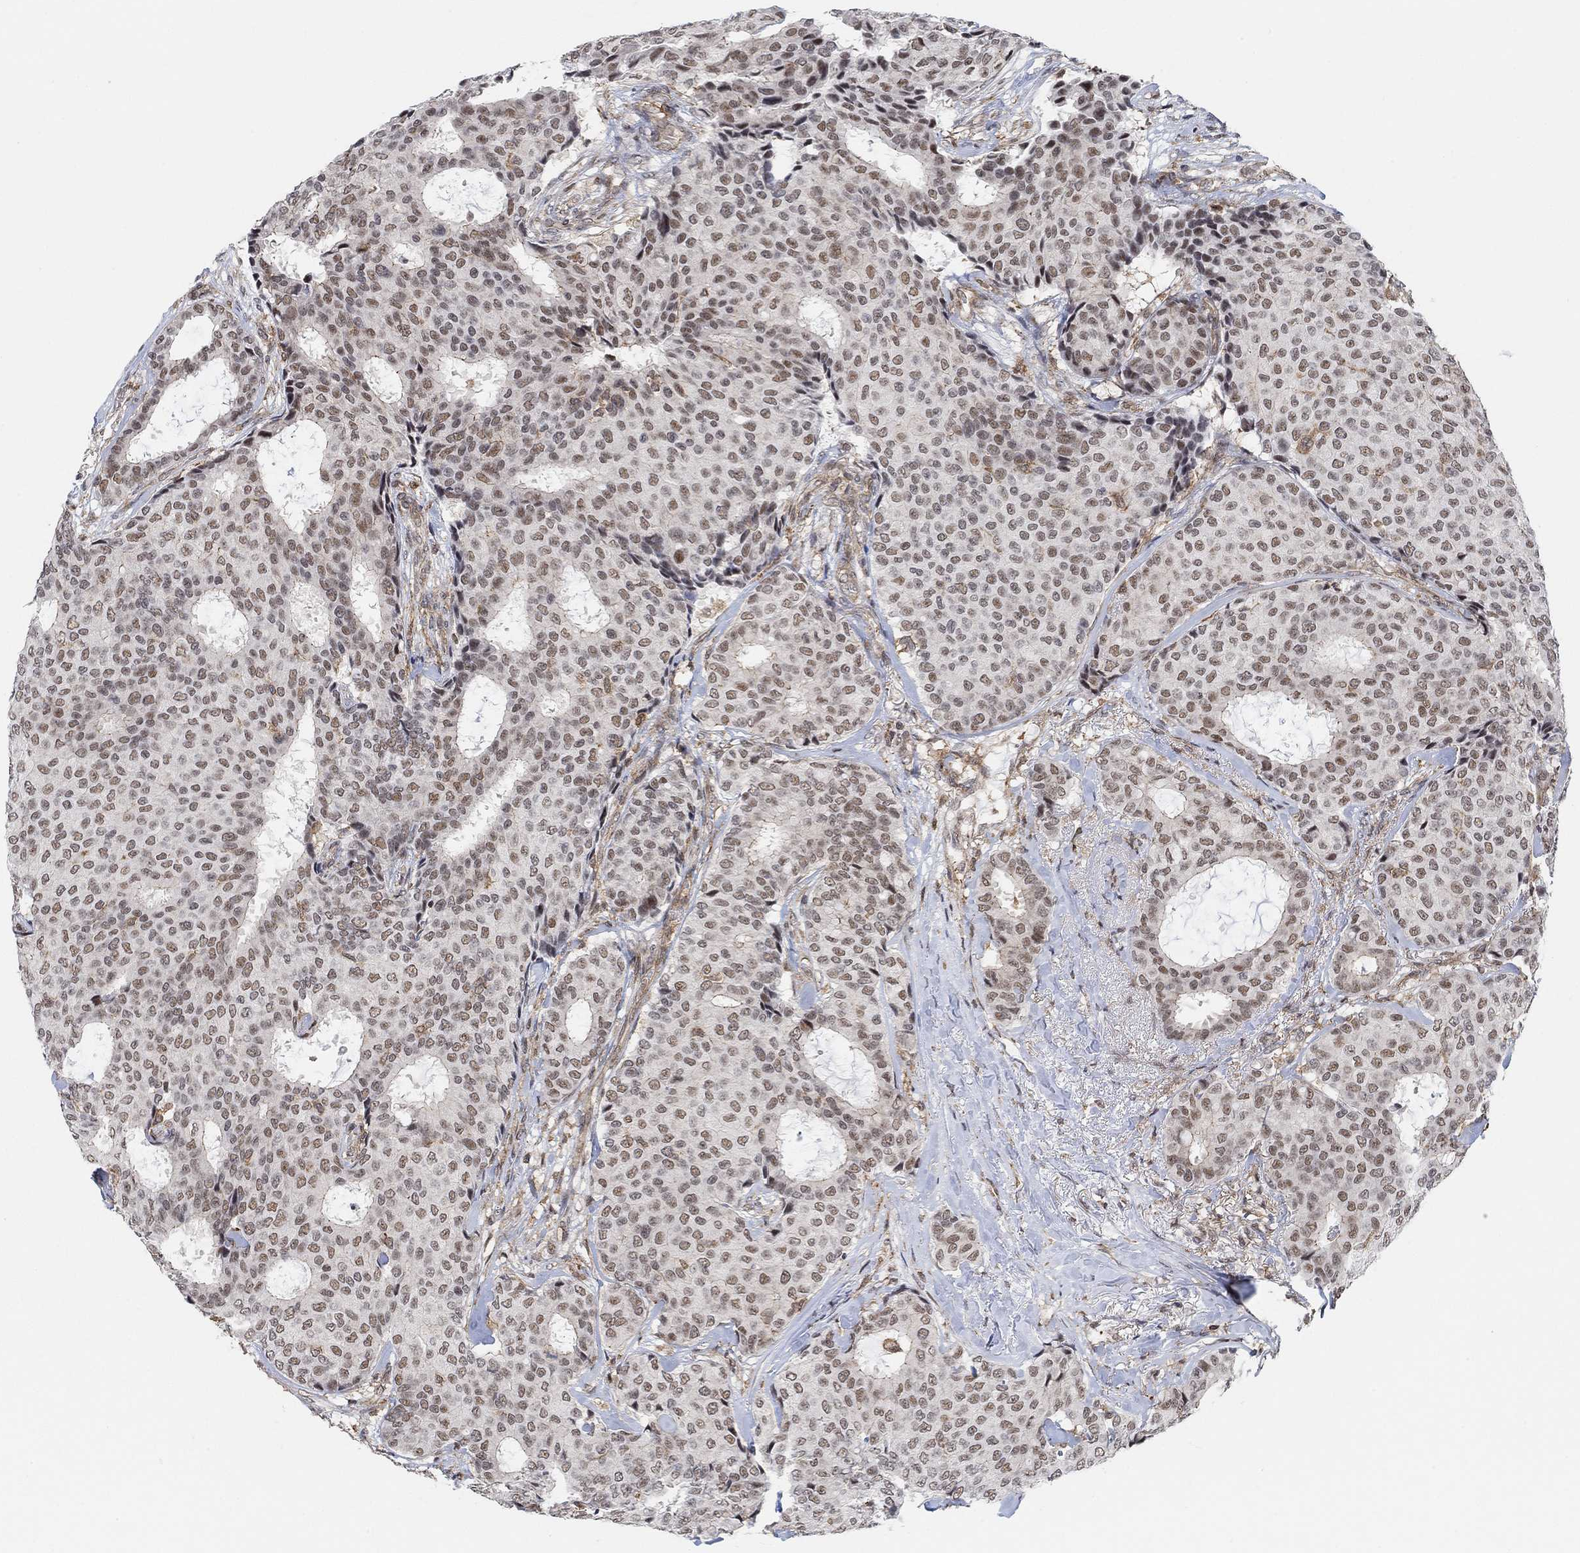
{"staining": {"intensity": "moderate", "quantity": ">75%", "location": "nuclear"}, "tissue": "breast cancer", "cell_type": "Tumor cells", "image_type": "cancer", "snomed": [{"axis": "morphology", "description": "Duct carcinoma"}, {"axis": "topography", "description": "Breast"}], "caption": "IHC of breast cancer (invasive ductal carcinoma) displays medium levels of moderate nuclear positivity in approximately >75% of tumor cells. Using DAB (brown) and hematoxylin (blue) stains, captured at high magnification using brightfield microscopy.", "gene": "PWWP2B", "patient": {"sex": "female", "age": 75}}